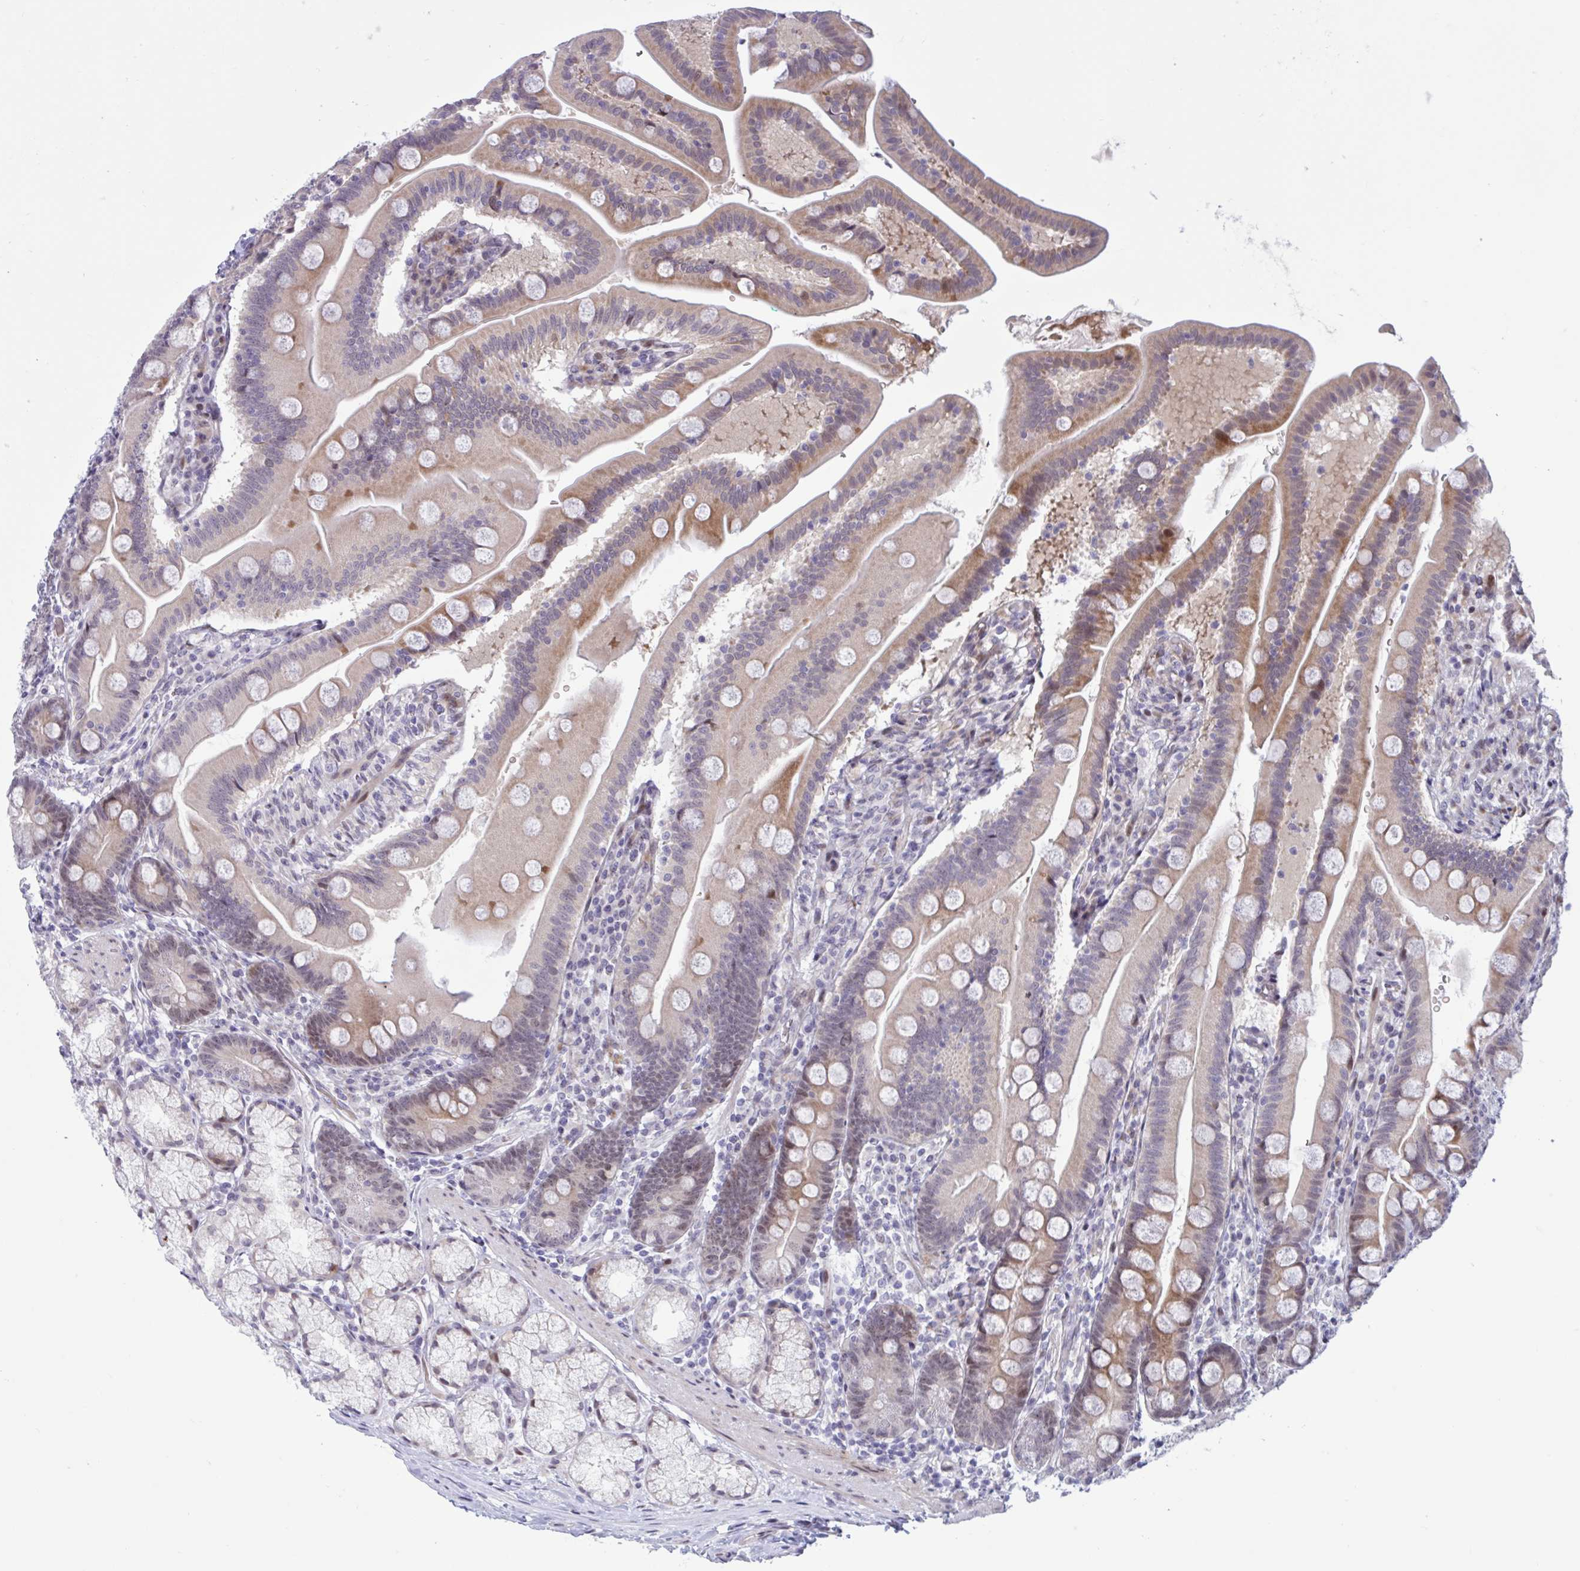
{"staining": {"intensity": "moderate", "quantity": "25%-75%", "location": "cytoplasmic/membranous,nuclear"}, "tissue": "duodenum", "cell_type": "Glandular cells", "image_type": "normal", "snomed": [{"axis": "morphology", "description": "Normal tissue, NOS"}, {"axis": "topography", "description": "Duodenum"}], "caption": "High-power microscopy captured an immunohistochemistry (IHC) photomicrograph of unremarkable duodenum, revealing moderate cytoplasmic/membranous,nuclear expression in about 25%-75% of glandular cells. (DAB (3,3'-diaminobenzidine) IHC with brightfield microscopy, high magnification).", "gene": "RBL1", "patient": {"sex": "female", "age": 67}}